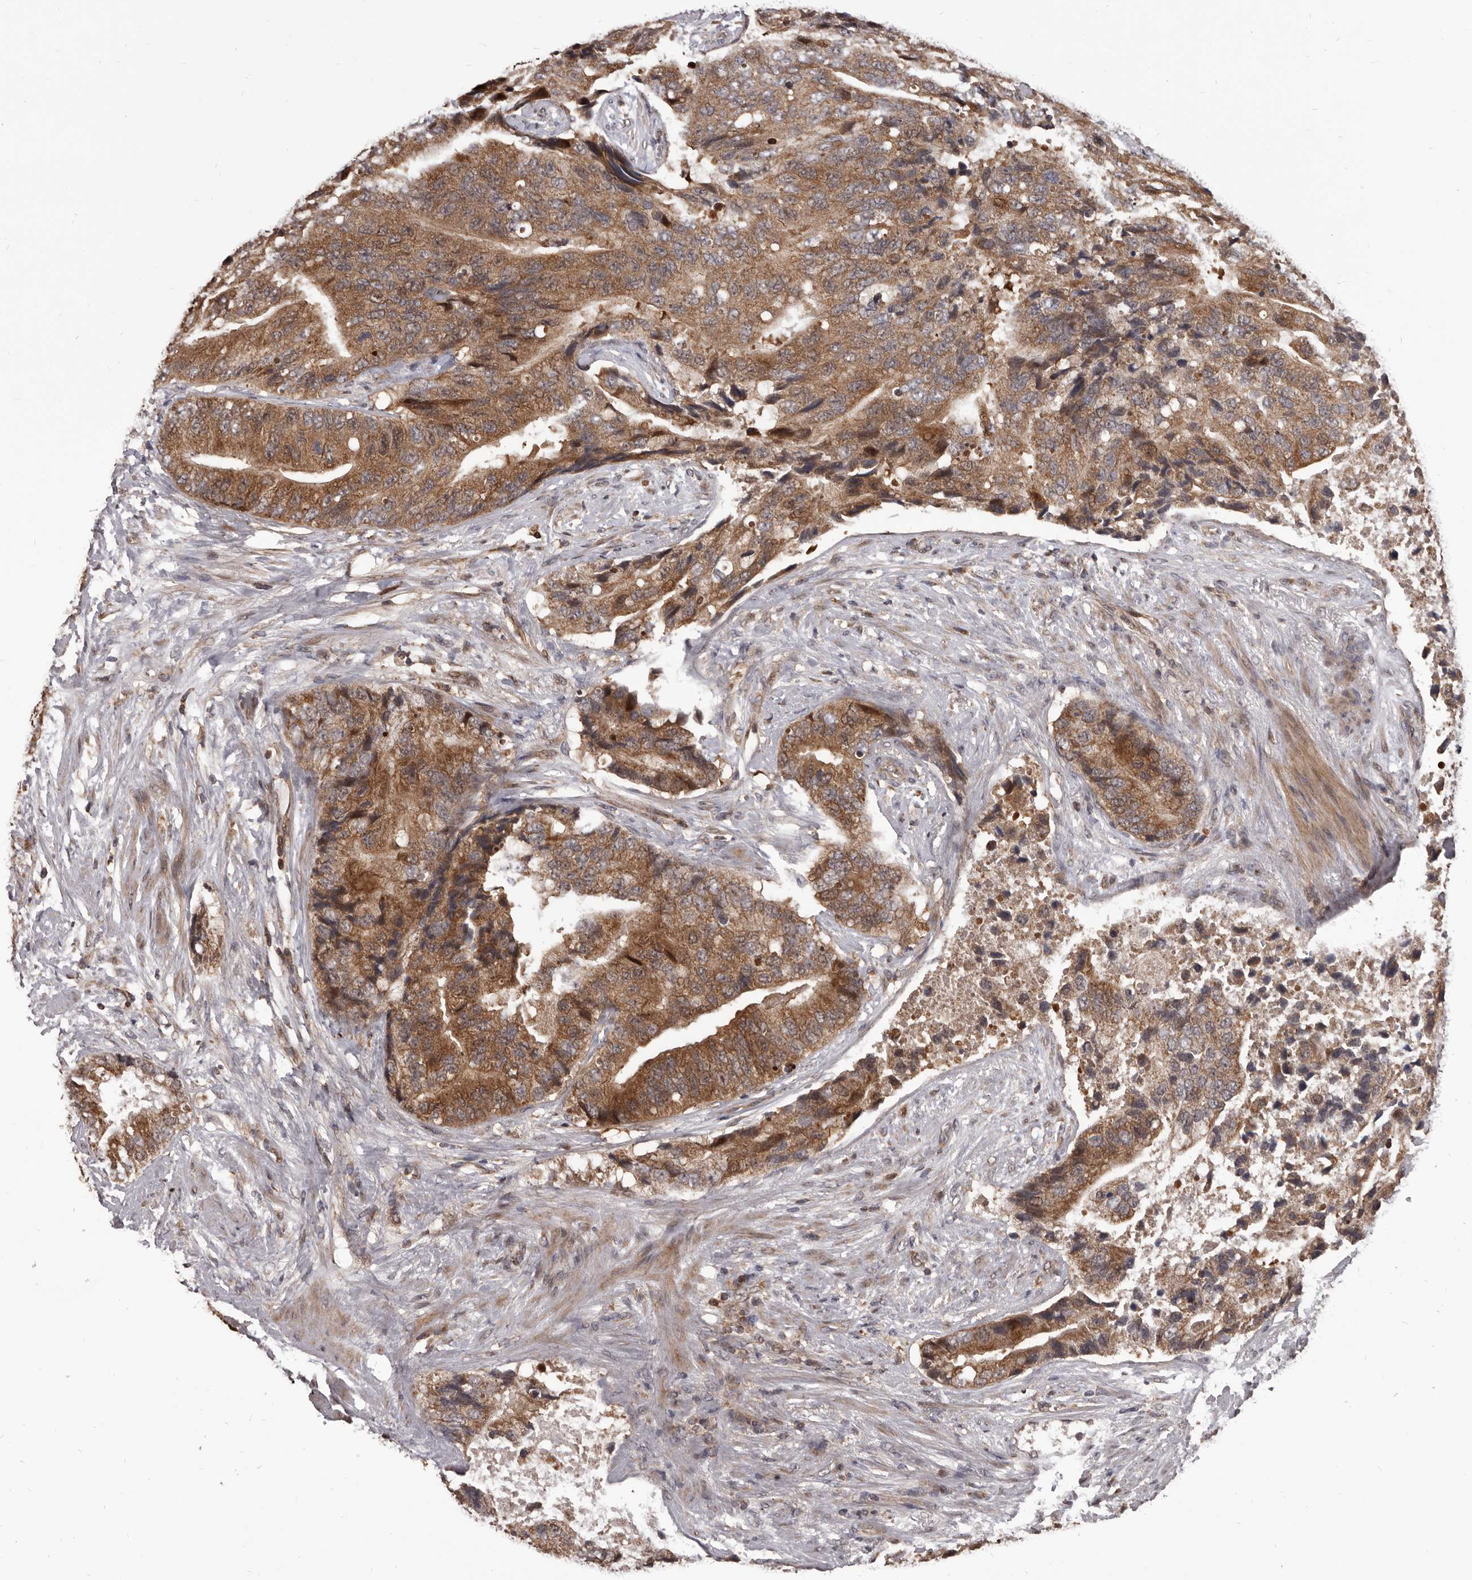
{"staining": {"intensity": "moderate", "quantity": ">75%", "location": "cytoplasmic/membranous"}, "tissue": "prostate cancer", "cell_type": "Tumor cells", "image_type": "cancer", "snomed": [{"axis": "morphology", "description": "Adenocarcinoma, High grade"}, {"axis": "topography", "description": "Prostate"}], "caption": "Moderate cytoplasmic/membranous expression for a protein is identified in about >75% of tumor cells of prostate cancer (adenocarcinoma (high-grade)) using immunohistochemistry.", "gene": "MAP3K14", "patient": {"sex": "male", "age": 70}}